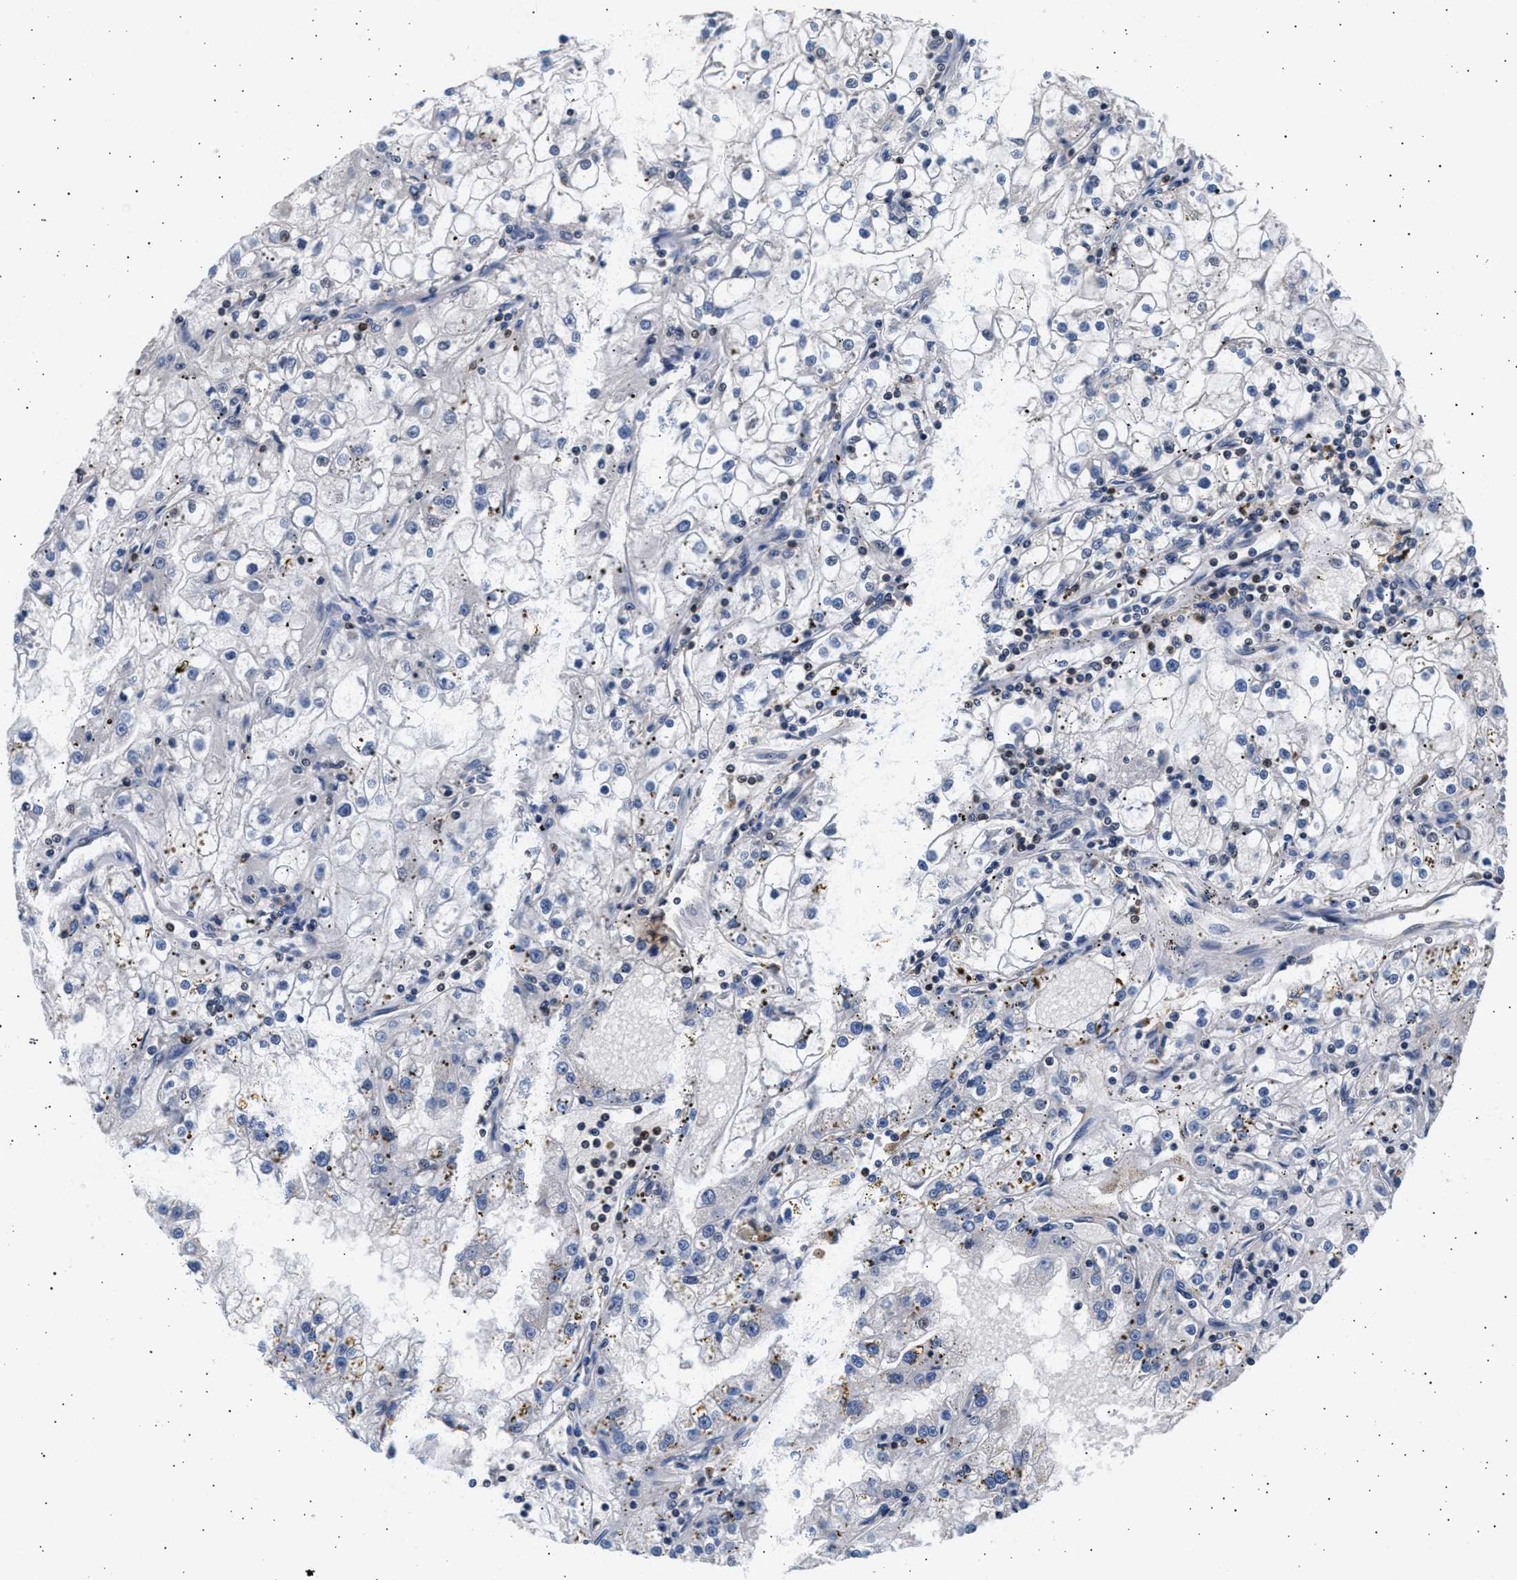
{"staining": {"intensity": "negative", "quantity": "none", "location": "none"}, "tissue": "renal cancer", "cell_type": "Tumor cells", "image_type": "cancer", "snomed": [{"axis": "morphology", "description": "Adenocarcinoma, NOS"}, {"axis": "topography", "description": "Kidney"}], "caption": "Protein analysis of adenocarcinoma (renal) exhibits no significant expression in tumor cells.", "gene": "GRAP2", "patient": {"sex": "male", "age": 56}}